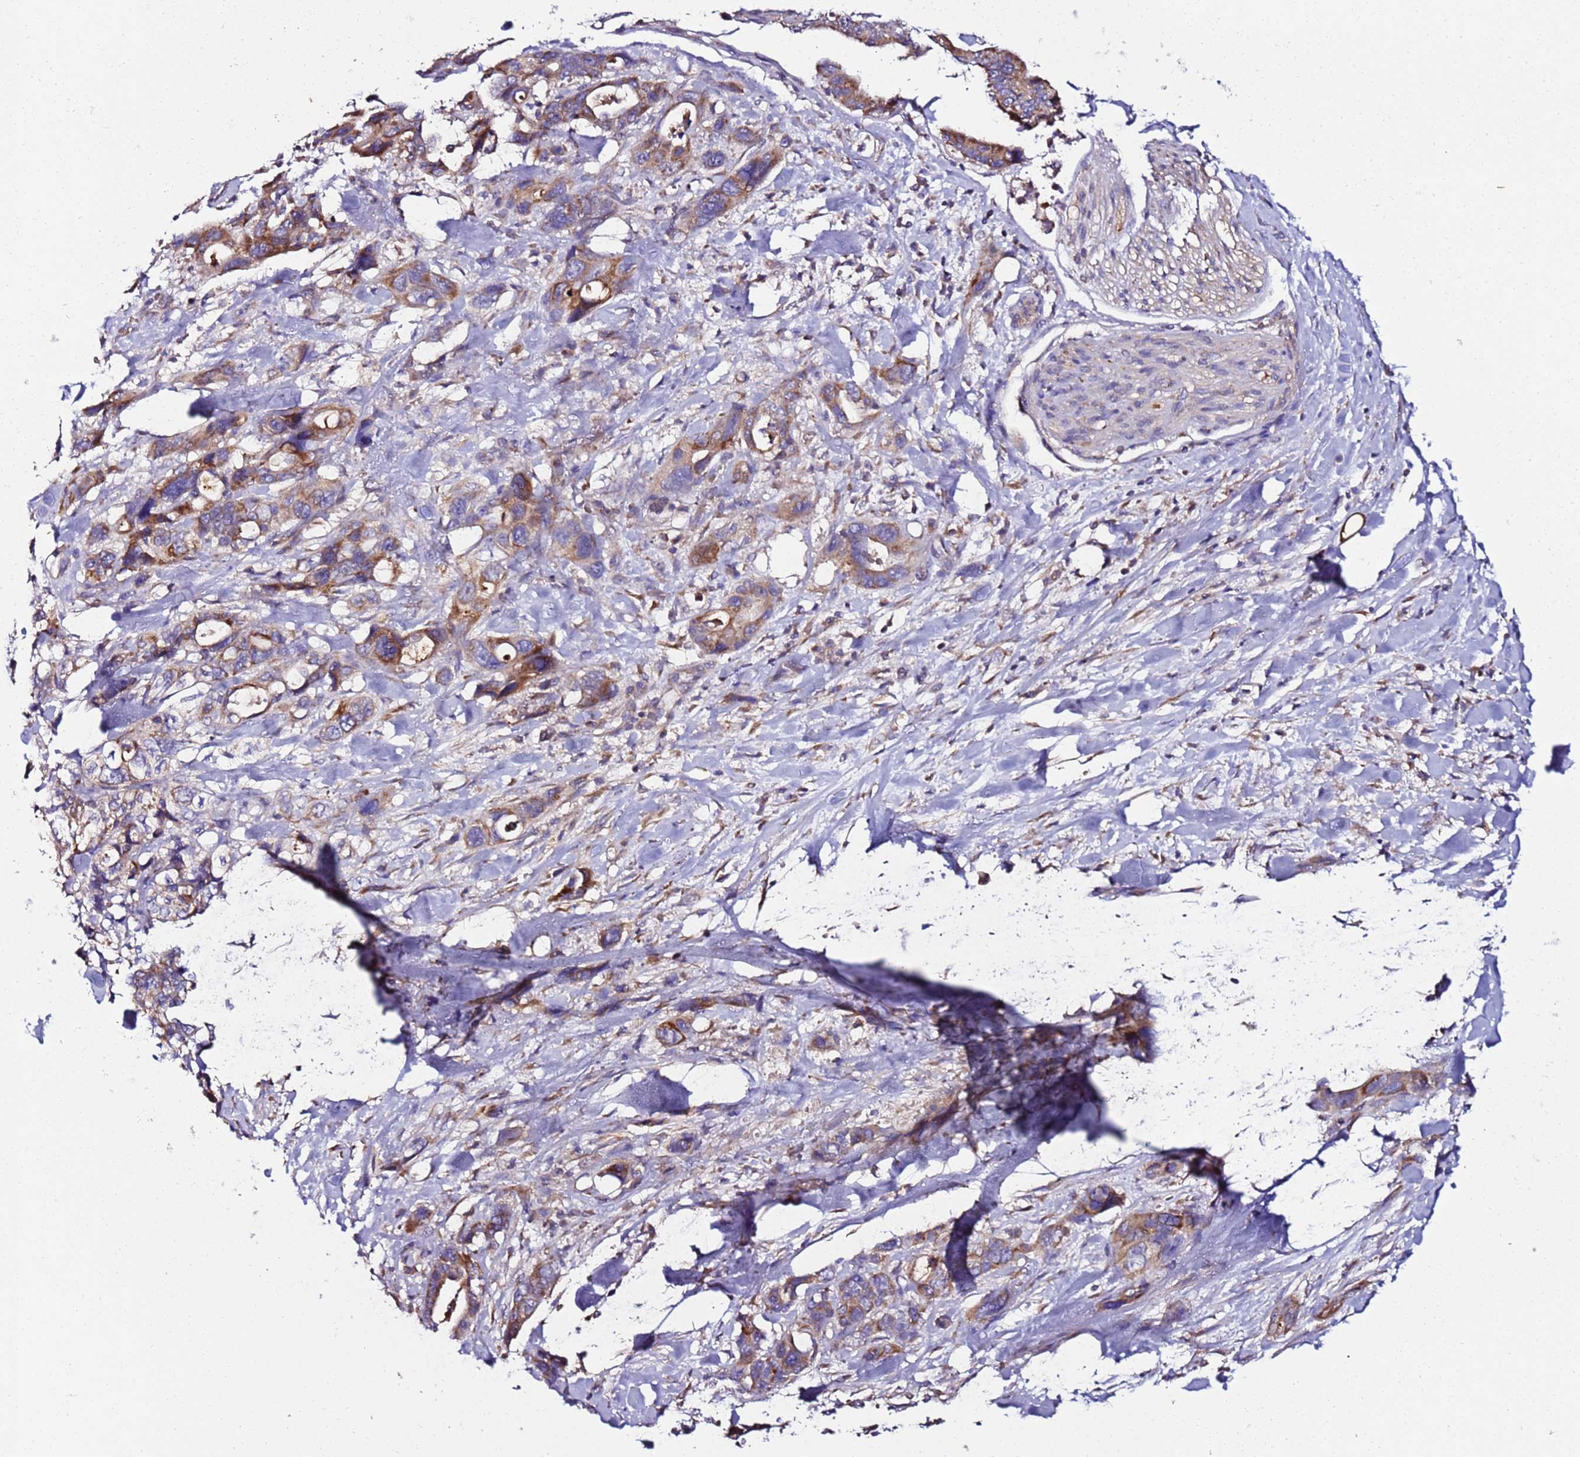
{"staining": {"intensity": "moderate", "quantity": ">75%", "location": "cytoplasmic/membranous"}, "tissue": "pancreatic cancer", "cell_type": "Tumor cells", "image_type": "cancer", "snomed": [{"axis": "morphology", "description": "Adenocarcinoma, NOS"}, {"axis": "topography", "description": "Pancreas"}], "caption": "Moderate cytoplasmic/membranous staining for a protein is present in approximately >75% of tumor cells of pancreatic adenocarcinoma using immunohistochemistry (IHC).", "gene": "C19orf12", "patient": {"sex": "male", "age": 46}}